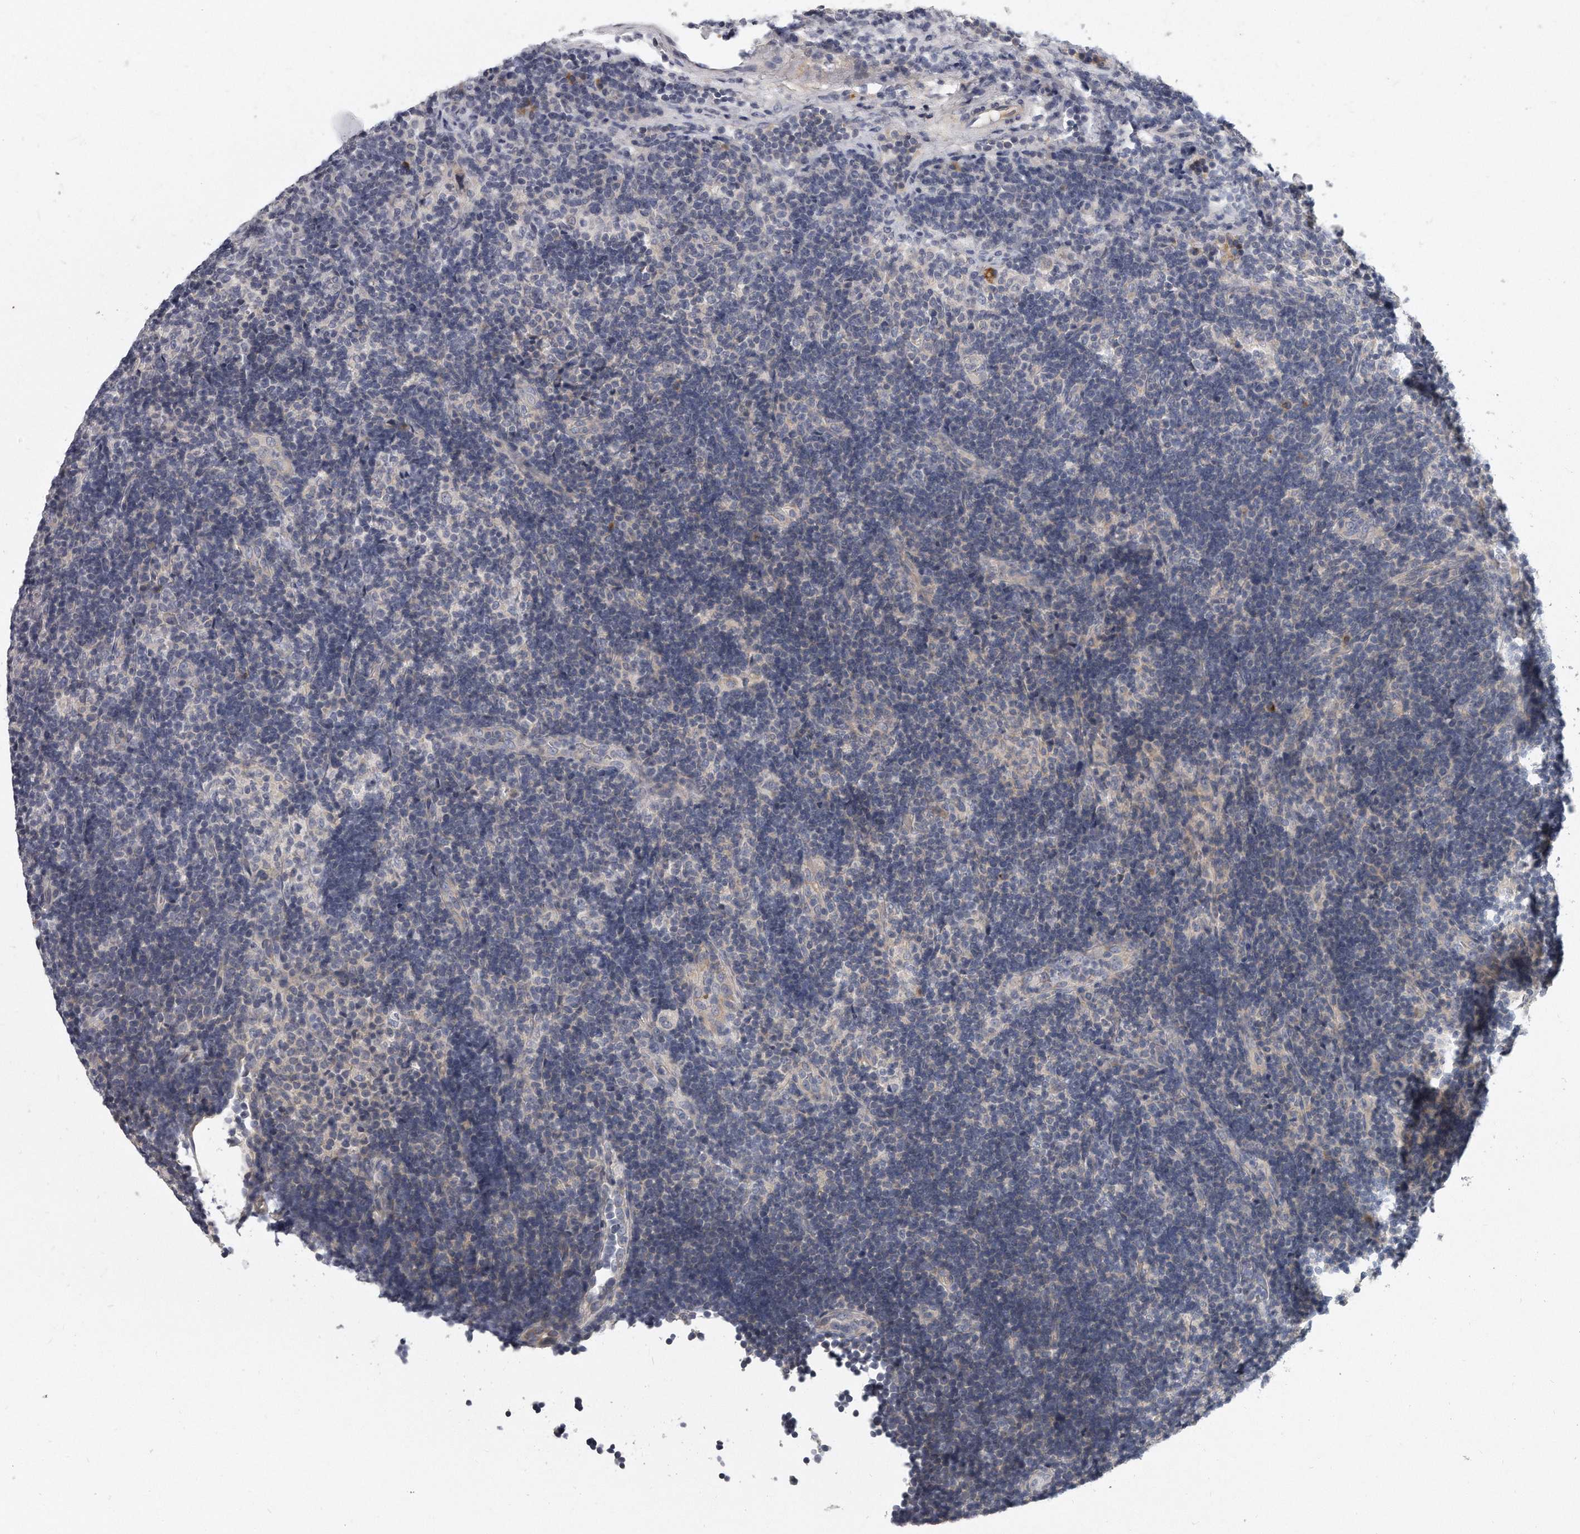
{"staining": {"intensity": "negative", "quantity": "none", "location": "none"}, "tissue": "lymph node", "cell_type": "Germinal center cells", "image_type": "normal", "snomed": [{"axis": "morphology", "description": "Normal tissue, NOS"}, {"axis": "topography", "description": "Lymph node"}], "caption": "DAB immunohistochemical staining of benign human lymph node displays no significant positivity in germinal center cells. (IHC, brightfield microscopy, high magnification).", "gene": "PLEKHA6", "patient": {"sex": "female", "age": 22}}